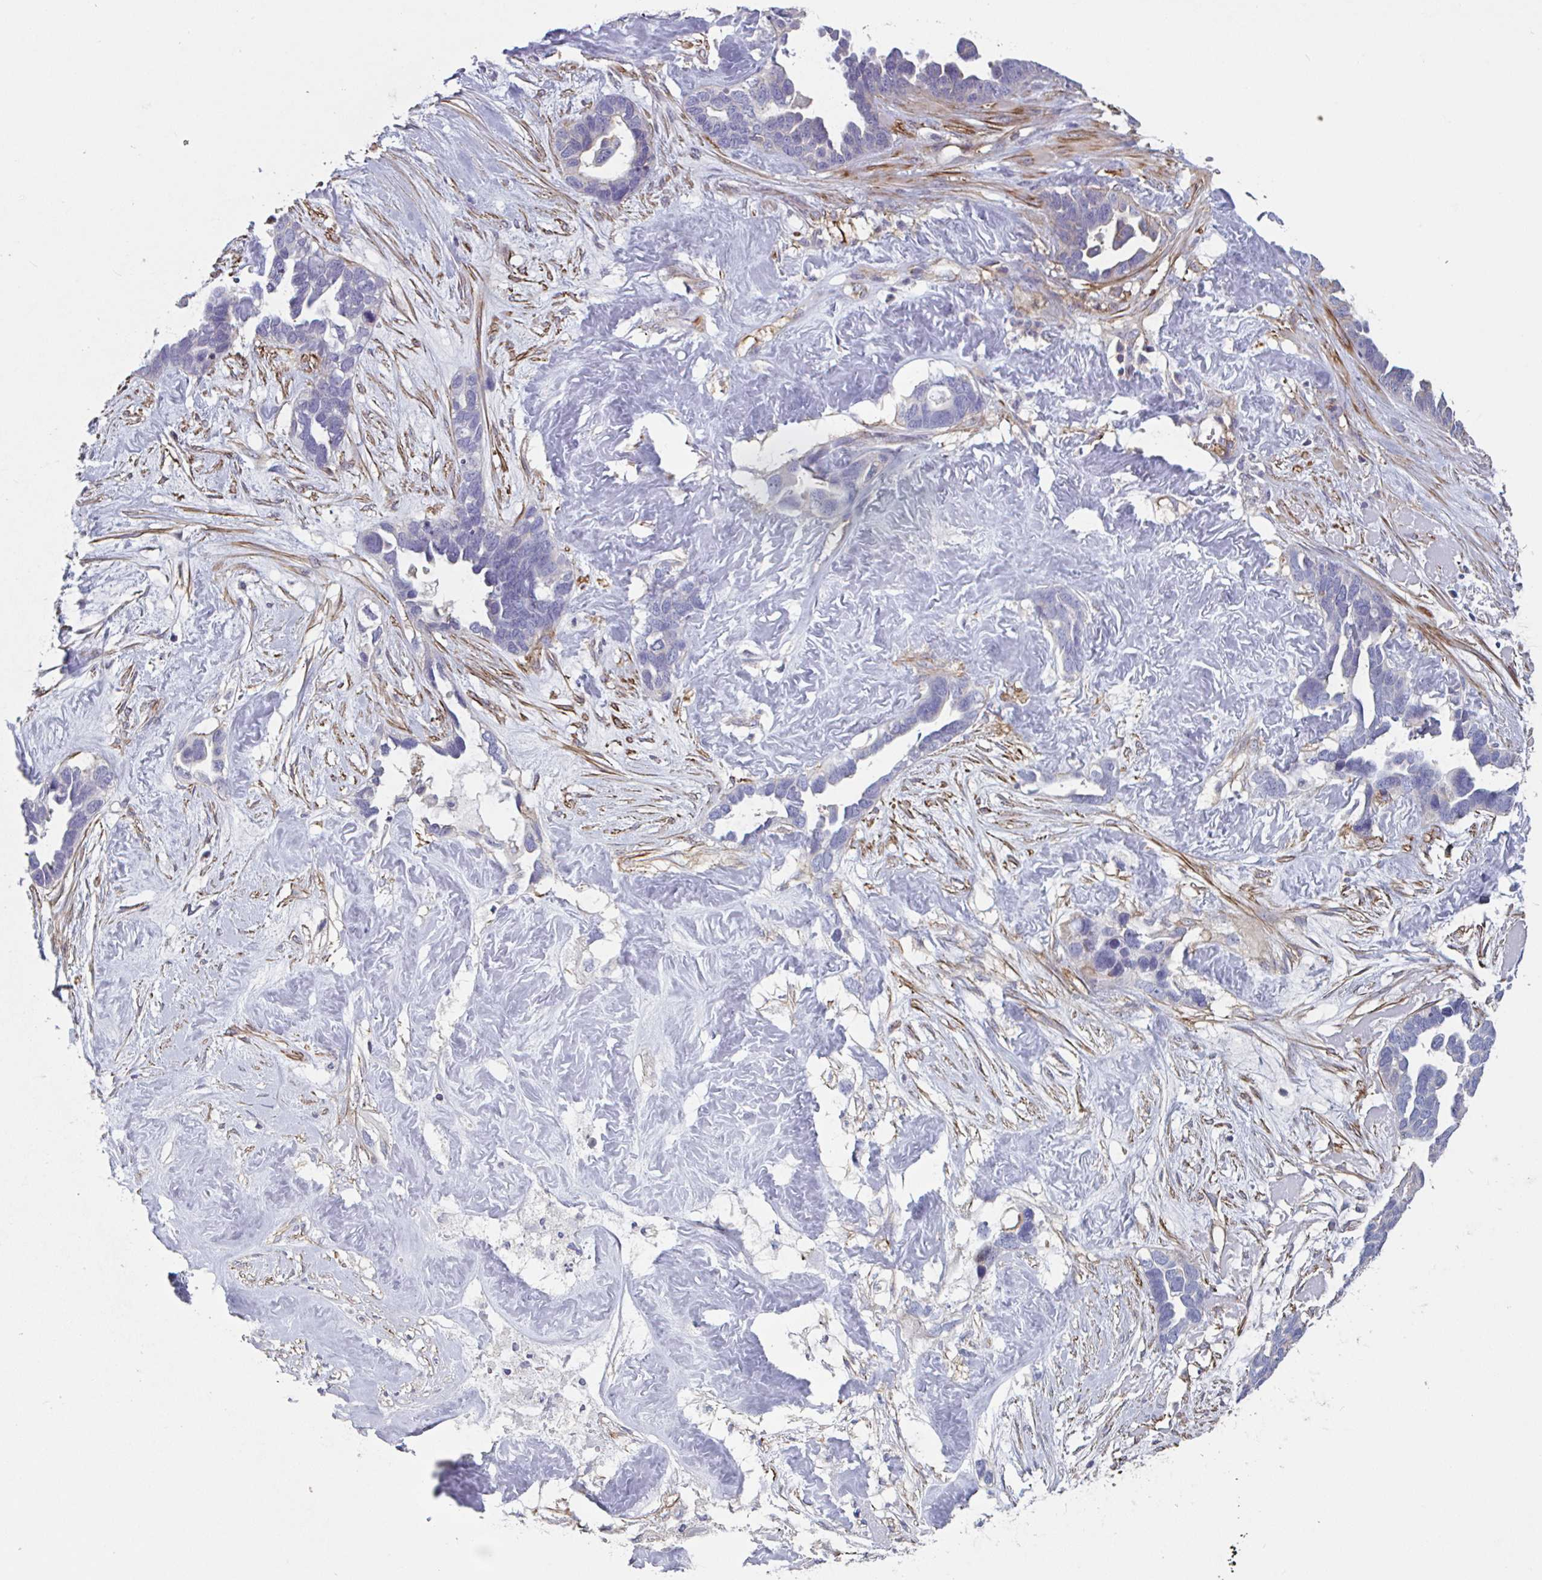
{"staining": {"intensity": "weak", "quantity": "<25%", "location": "cytoplasmic/membranous"}, "tissue": "ovarian cancer", "cell_type": "Tumor cells", "image_type": "cancer", "snomed": [{"axis": "morphology", "description": "Cystadenocarcinoma, serous, NOS"}, {"axis": "topography", "description": "Ovary"}], "caption": "Protein analysis of serous cystadenocarcinoma (ovarian) shows no significant staining in tumor cells.", "gene": "SHISA7", "patient": {"sex": "female", "age": 54}}